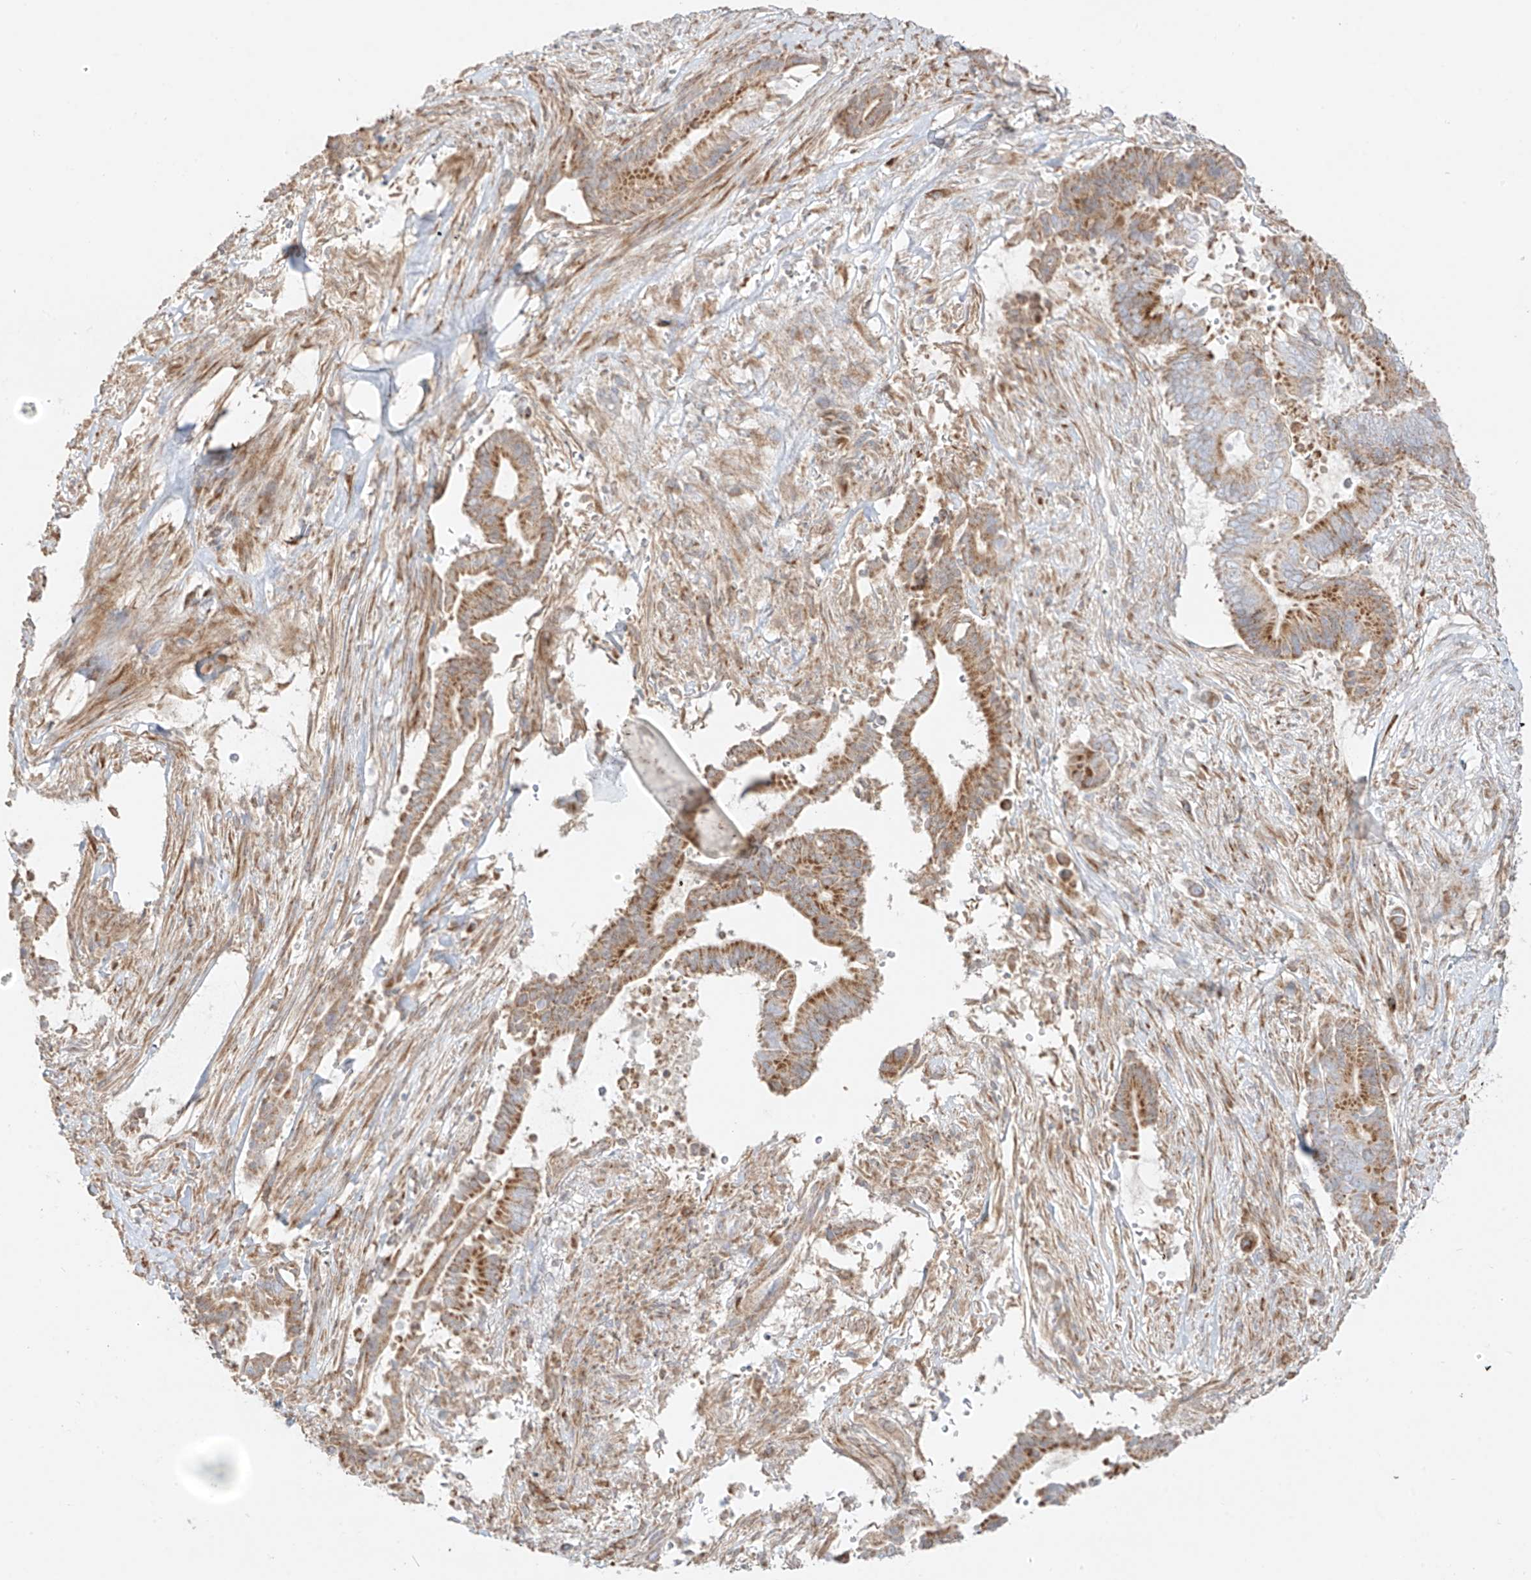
{"staining": {"intensity": "moderate", "quantity": ">75%", "location": "cytoplasmic/membranous"}, "tissue": "pancreatic cancer", "cell_type": "Tumor cells", "image_type": "cancer", "snomed": [{"axis": "morphology", "description": "Adenocarcinoma, NOS"}, {"axis": "topography", "description": "Pancreas"}], "caption": "IHC histopathology image of human pancreatic cancer stained for a protein (brown), which displays medium levels of moderate cytoplasmic/membranous positivity in about >75% of tumor cells.", "gene": "COLGALT2", "patient": {"sex": "male", "age": 68}}